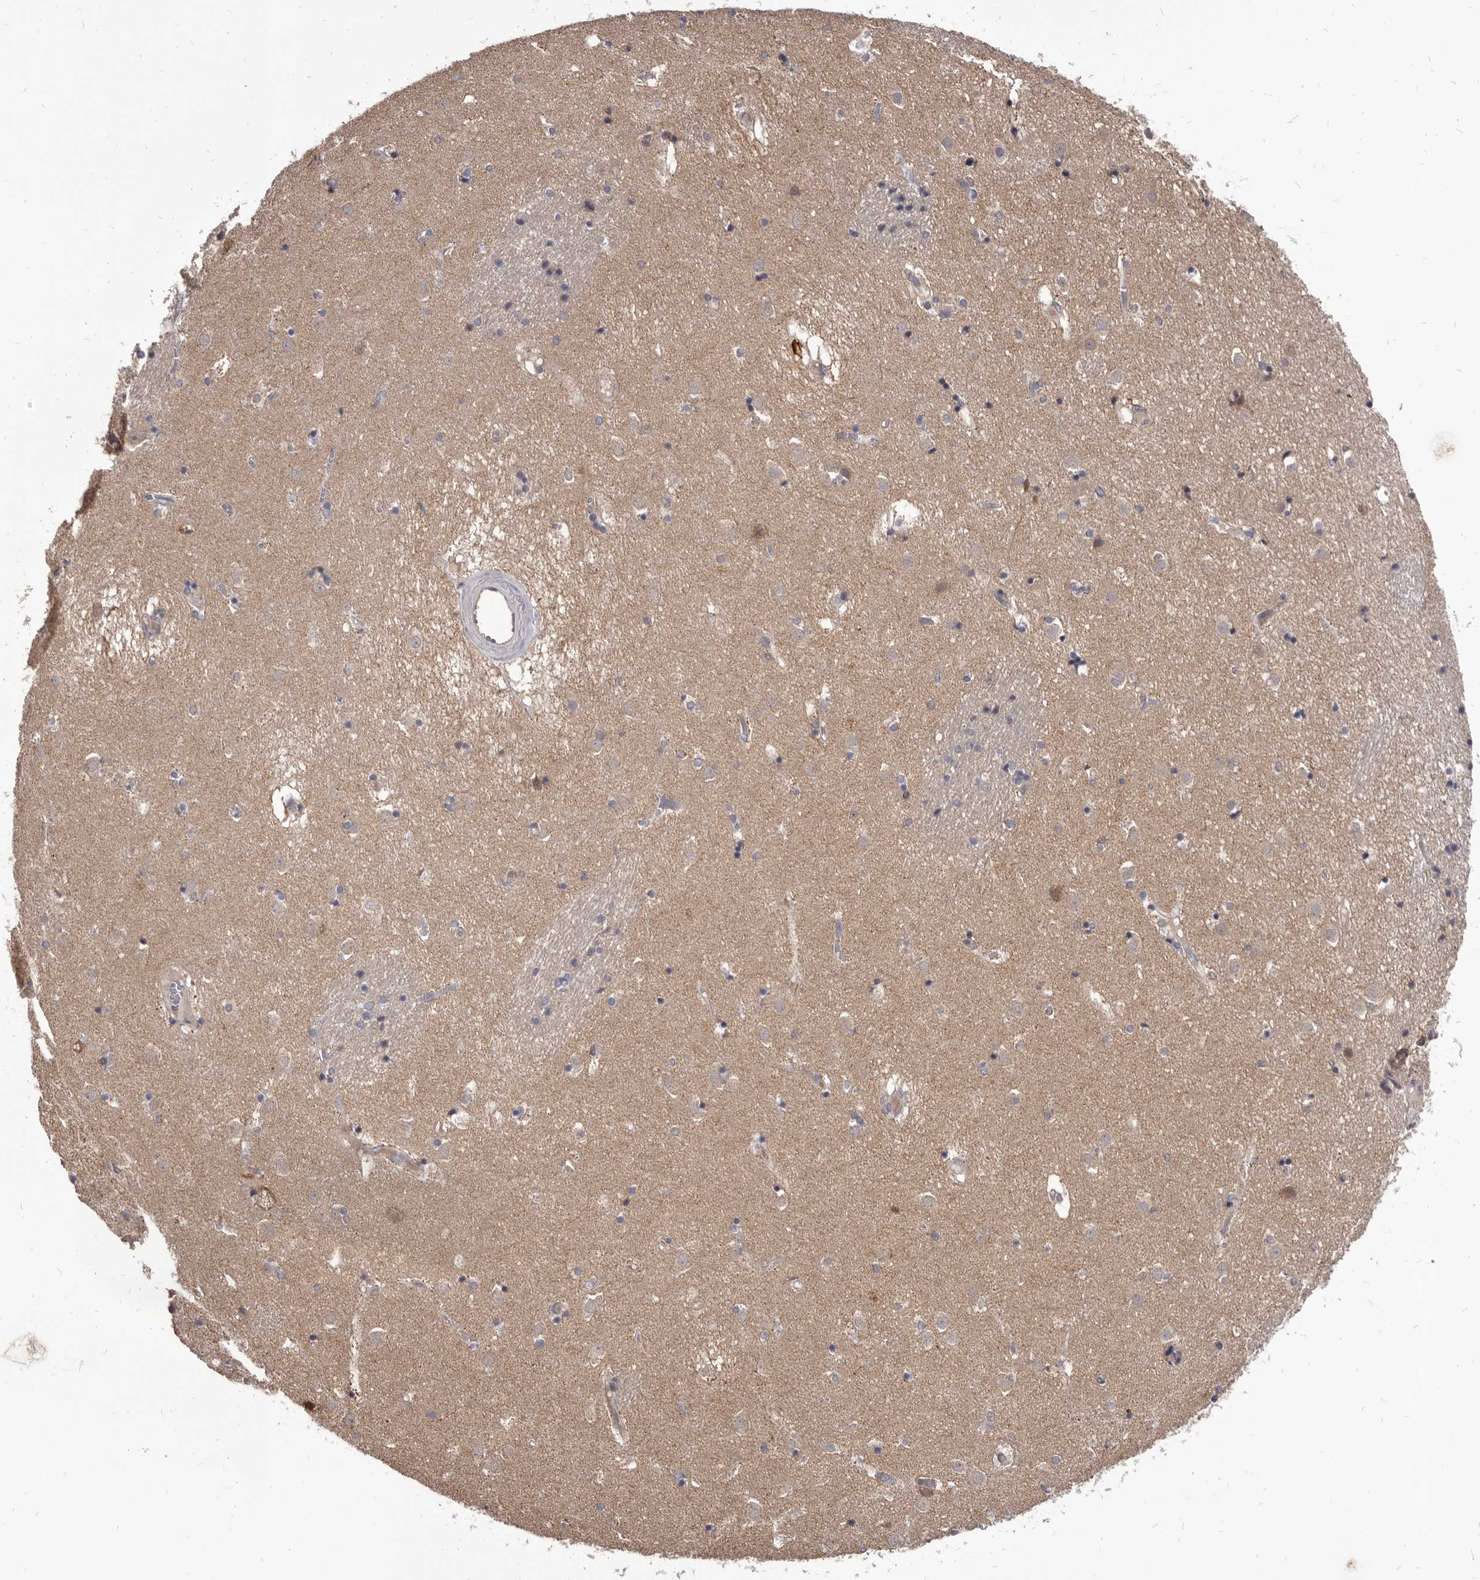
{"staining": {"intensity": "negative", "quantity": "none", "location": "none"}, "tissue": "caudate", "cell_type": "Glial cells", "image_type": "normal", "snomed": [{"axis": "morphology", "description": "Normal tissue, NOS"}, {"axis": "topography", "description": "Lateral ventricle wall"}], "caption": "High magnification brightfield microscopy of benign caudate stained with DAB (brown) and counterstained with hematoxylin (blue): glial cells show no significant positivity. (Brightfield microscopy of DAB immunohistochemistry (IHC) at high magnification).", "gene": "MAP3K14", "patient": {"sex": "male", "age": 70}}